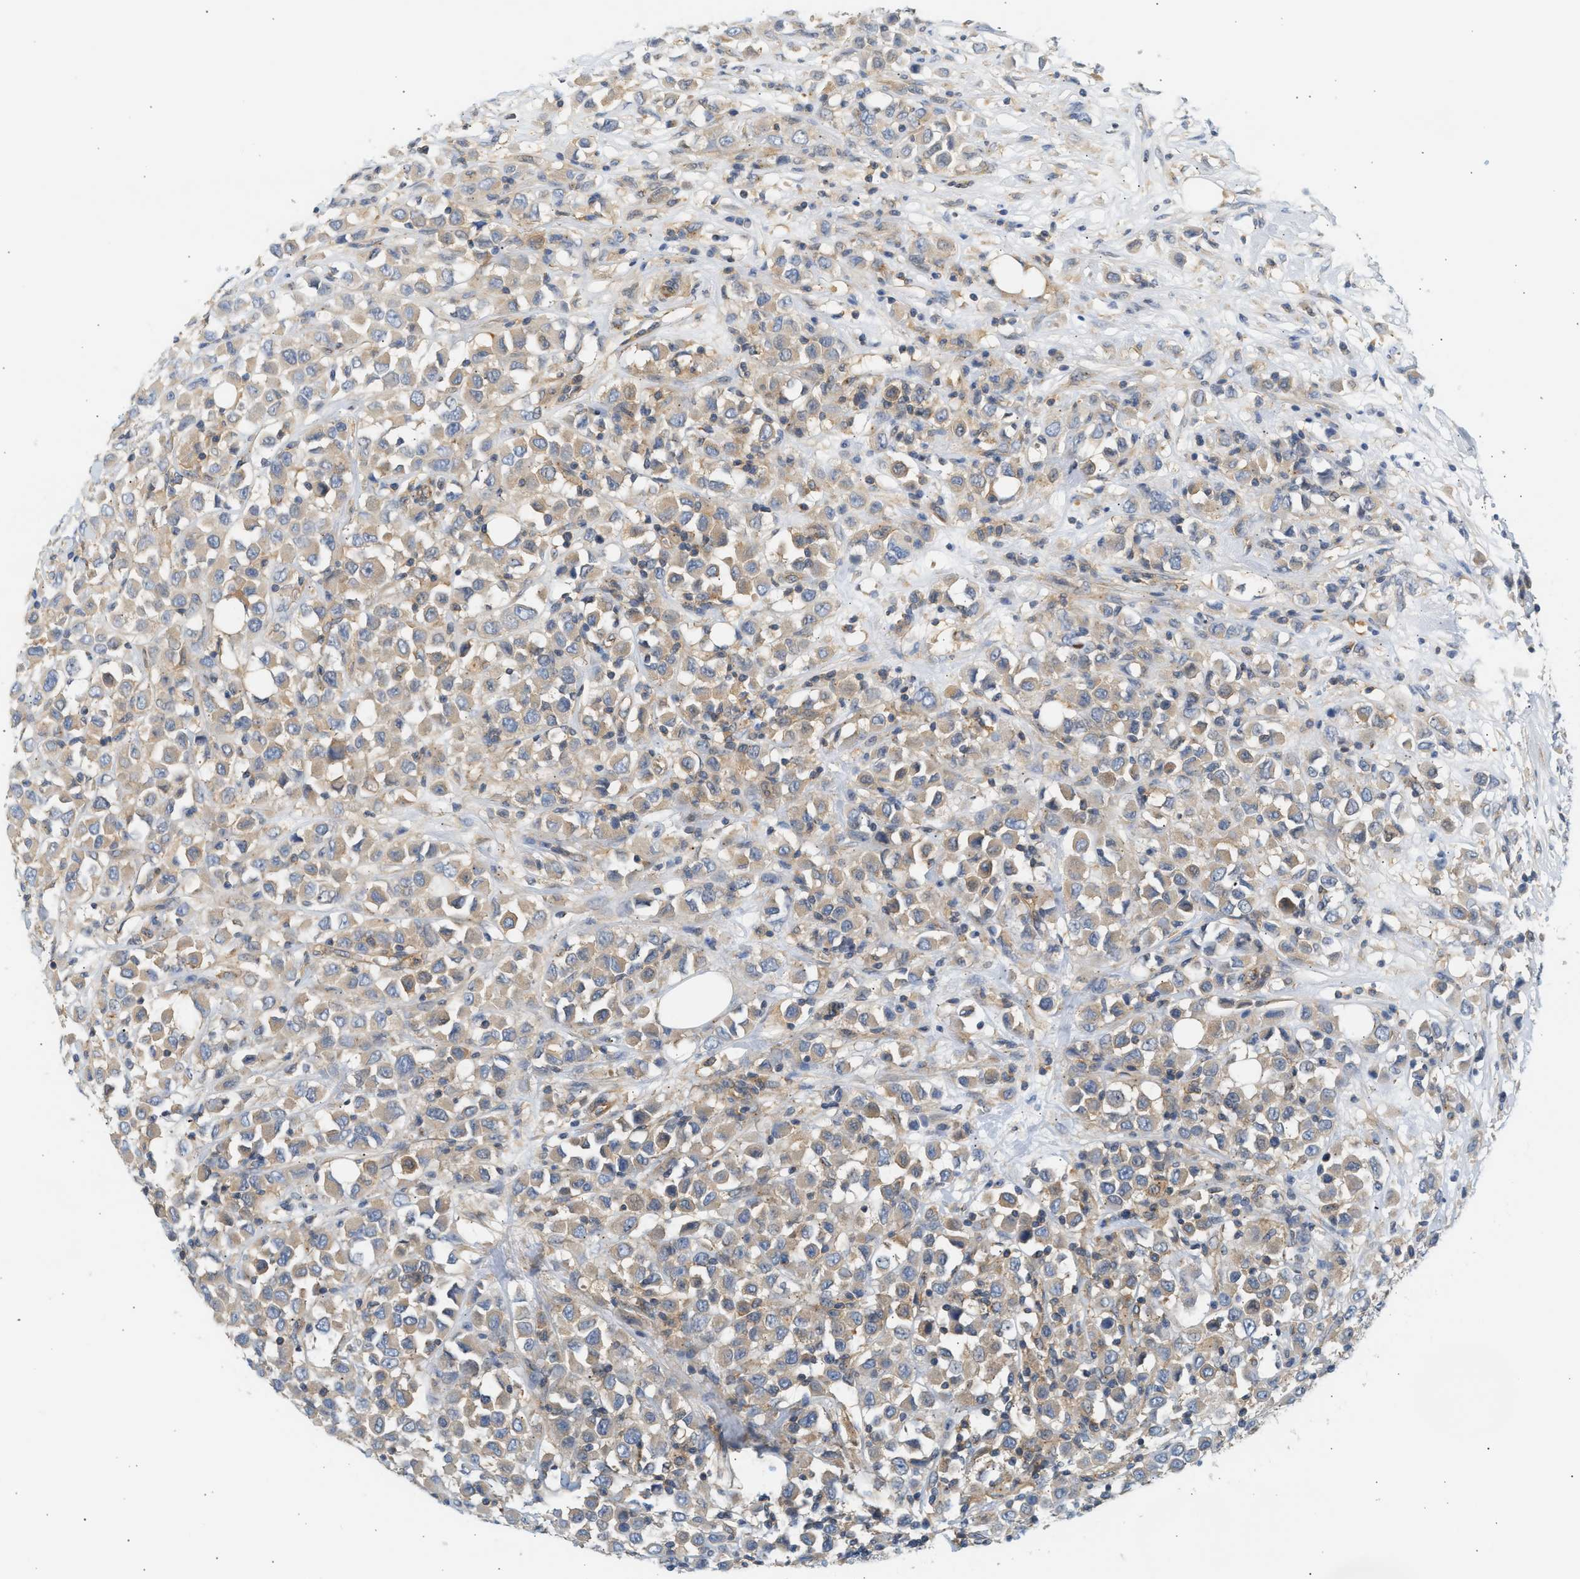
{"staining": {"intensity": "weak", "quantity": ">75%", "location": "cytoplasmic/membranous"}, "tissue": "breast cancer", "cell_type": "Tumor cells", "image_type": "cancer", "snomed": [{"axis": "morphology", "description": "Duct carcinoma"}, {"axis": "topography", "description": "Breast"}], "caption": "The image demonstrates staining of infiltrating ductal carcinoma (breast), revealing weak cytoplasmic/membranous protein staining (brown color) within tumor cells.", "gene": "PAFAH1B1", "patient": {"sex": "female", "age": 61}}